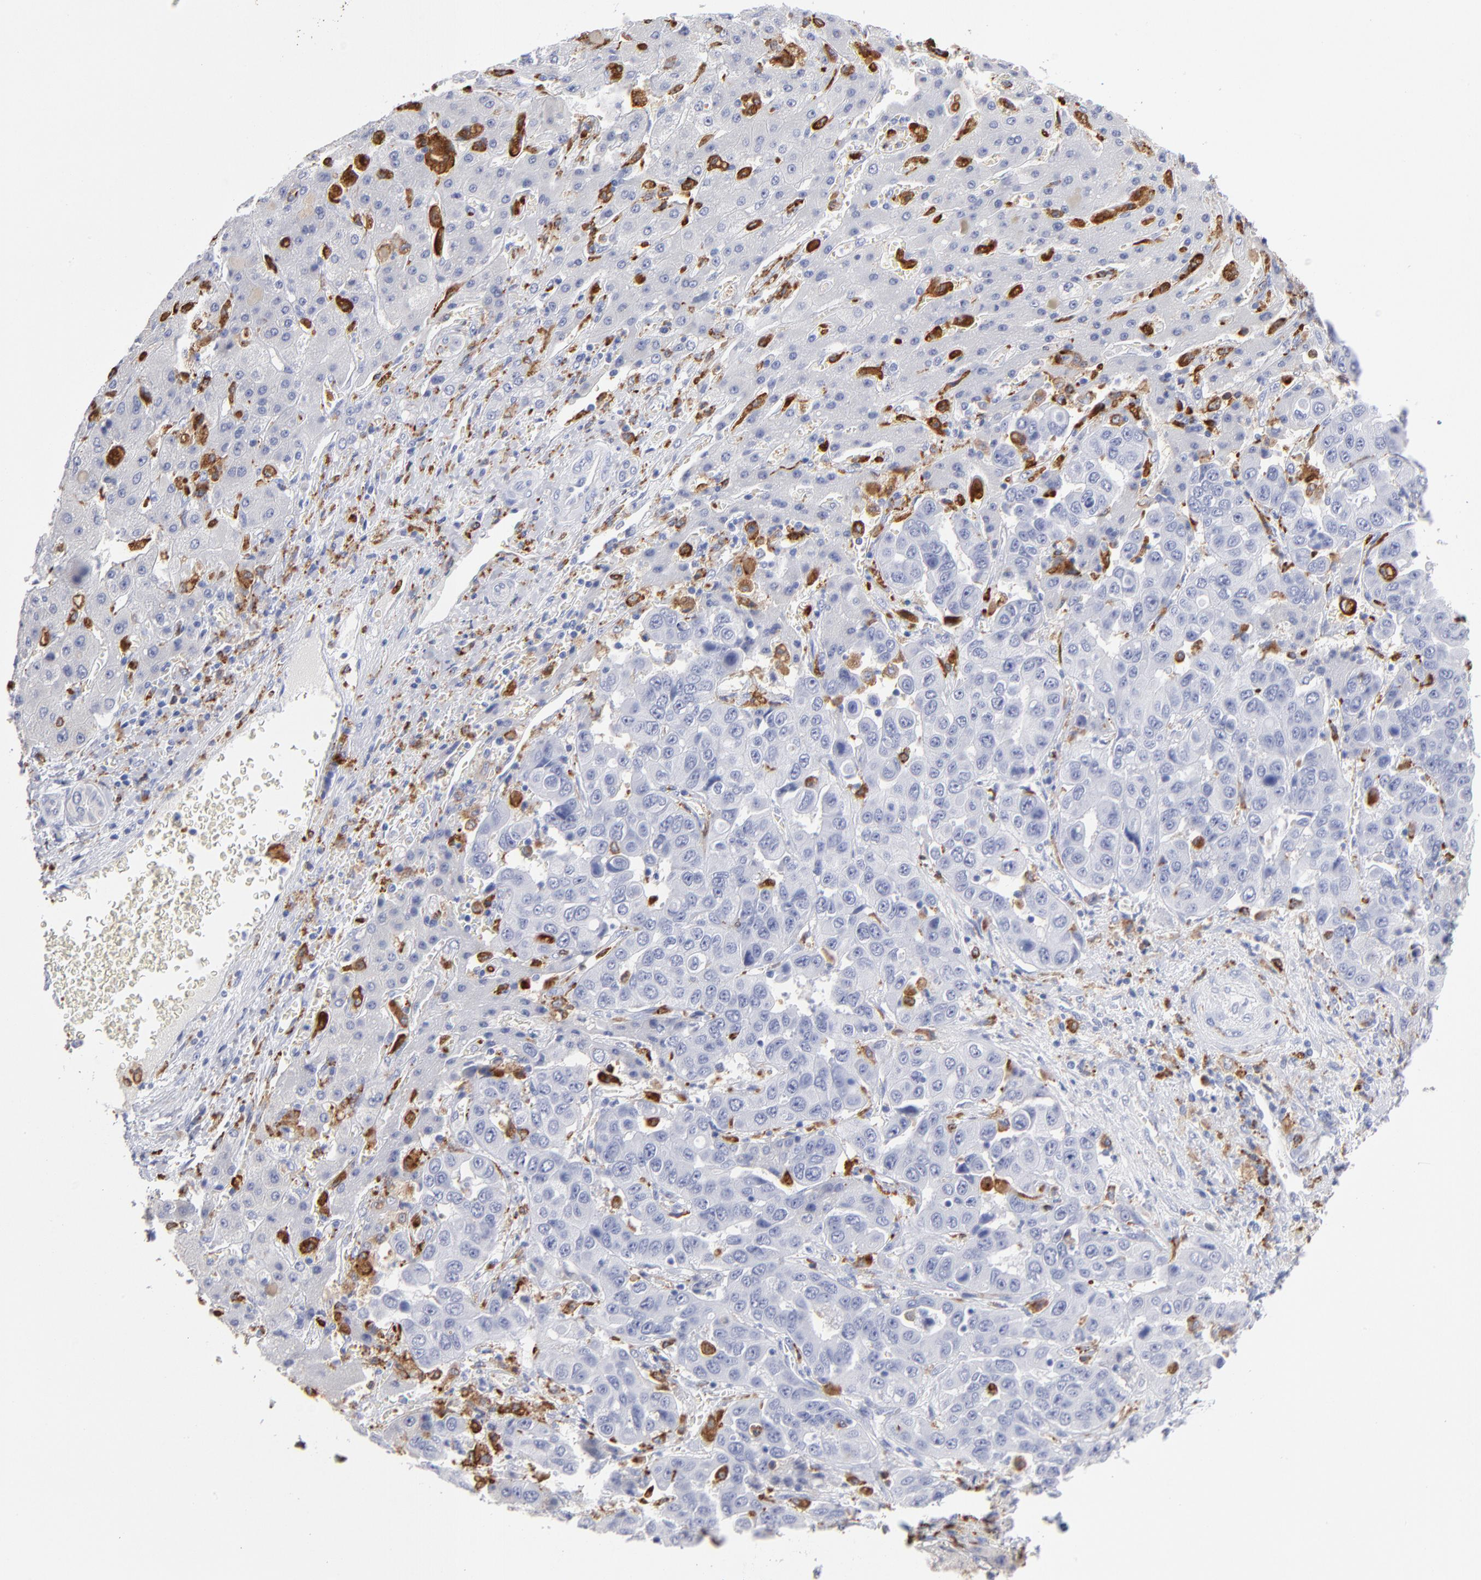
{"staining": {"intensity": "negative", "quantity": "none", "location": "none"}, "tissue": "liver cancer", "cell_type": "Tumor cells", "image_type": "cancer", "snomed": [{"axis": "morphology", "description": "Cholangiocarcinoma"}, {"axis": "topography", "description": "Liver"}], "caption": "This is an IHC histopathology image of human liver cancer (cholangiocarcinoma). There is no expression in tumor cells.", "gene": "CD180", "patient": {"sex": "female", "age": 52}}